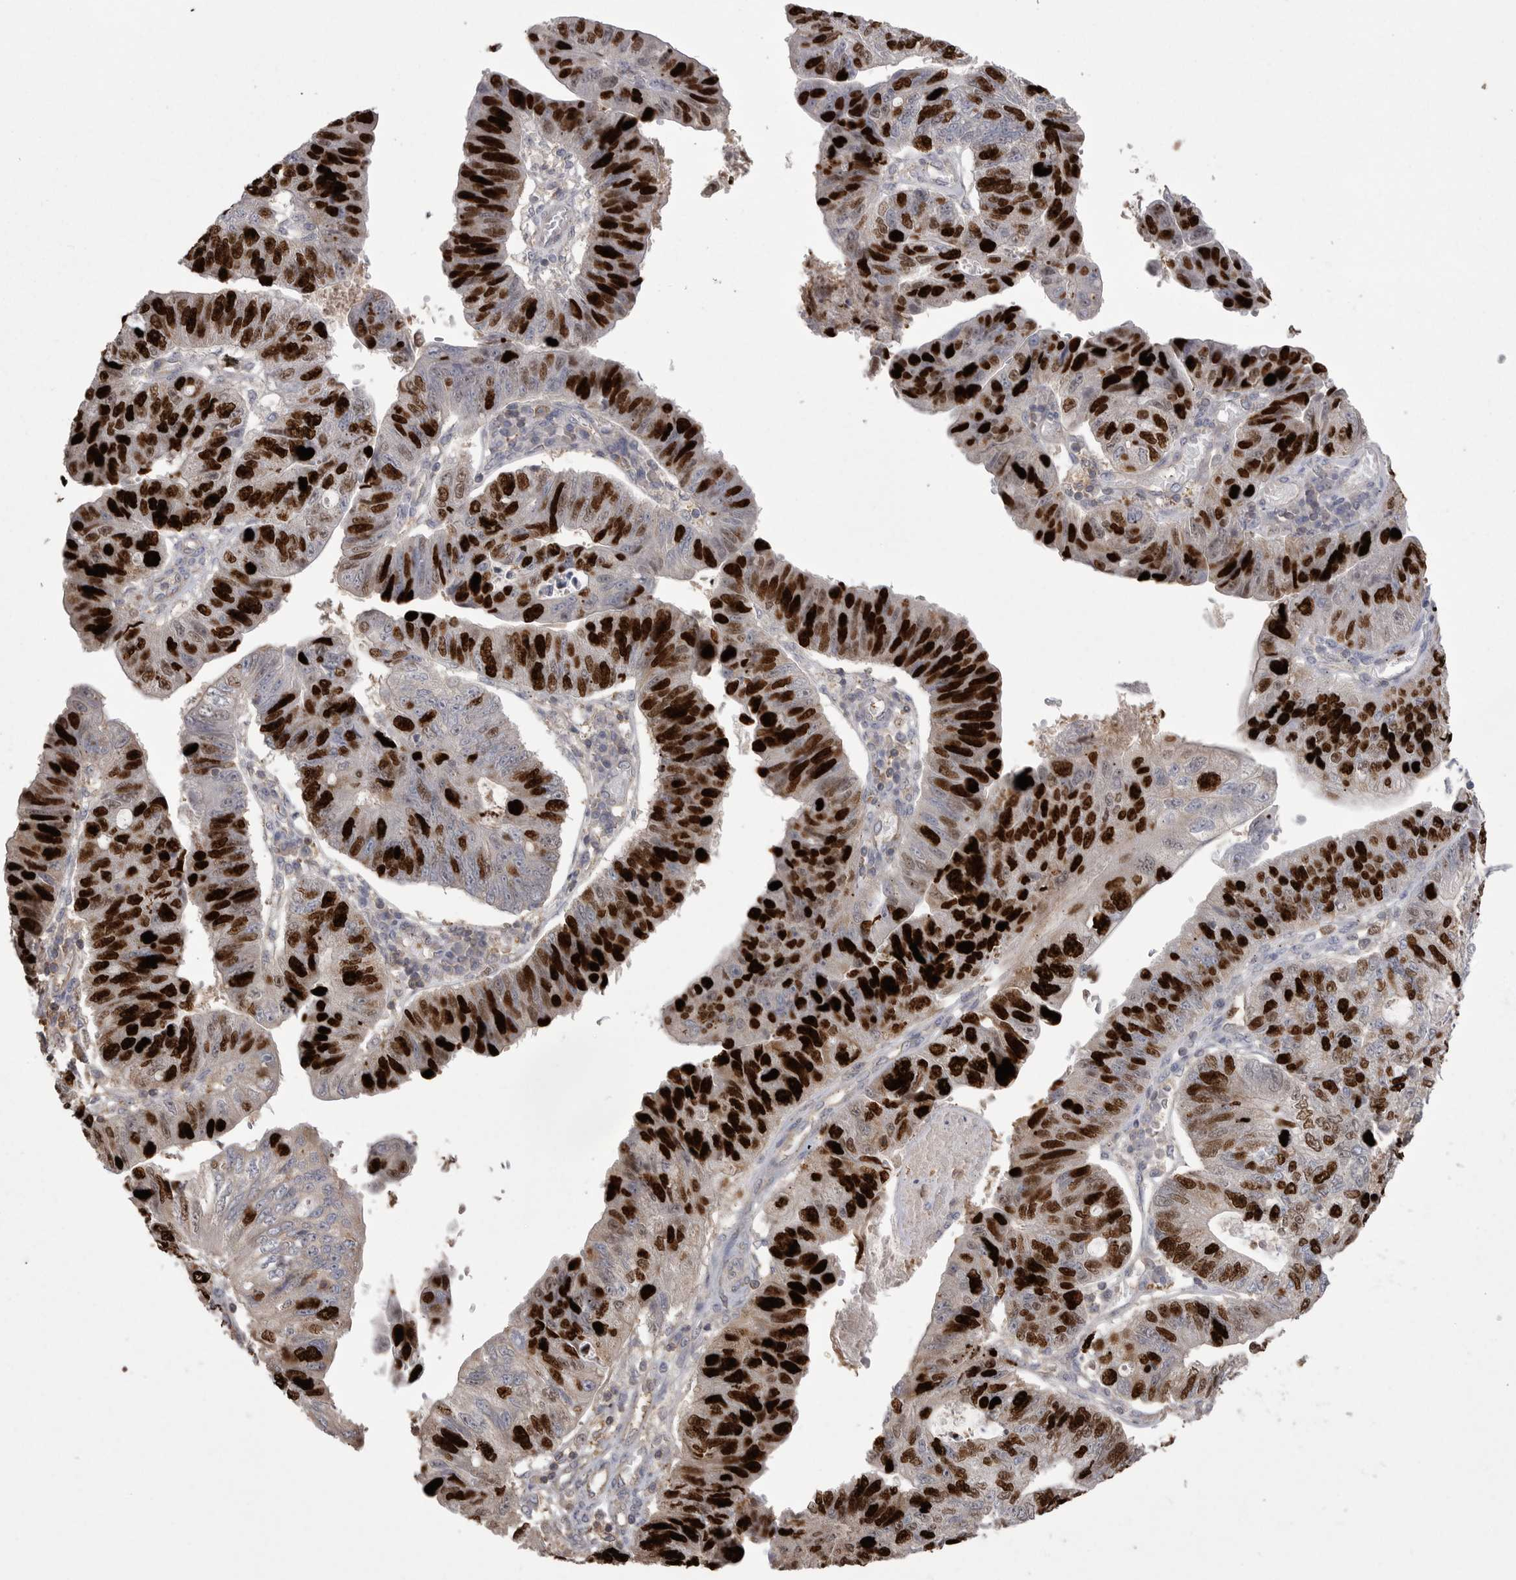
{"staining": {"intensity": "strong", "quantity": "25%-75%", "location": "nuclear"}, "tissue": "stomach cancer", "cell_type": "Tumor cells", "image_type": "cancer", "snomed": [{"axis": "morphology", "description": "Adenocarcinoma, NOS"}, {"axis": "topography", "description": "Stomach"}], "caption": "Stomach cancer tissue demonstrates strong nuclear staining in about 25%-75% of tumor cells", "gene": "TOP2A", "patient": {"sex": "male", "age": 59}}